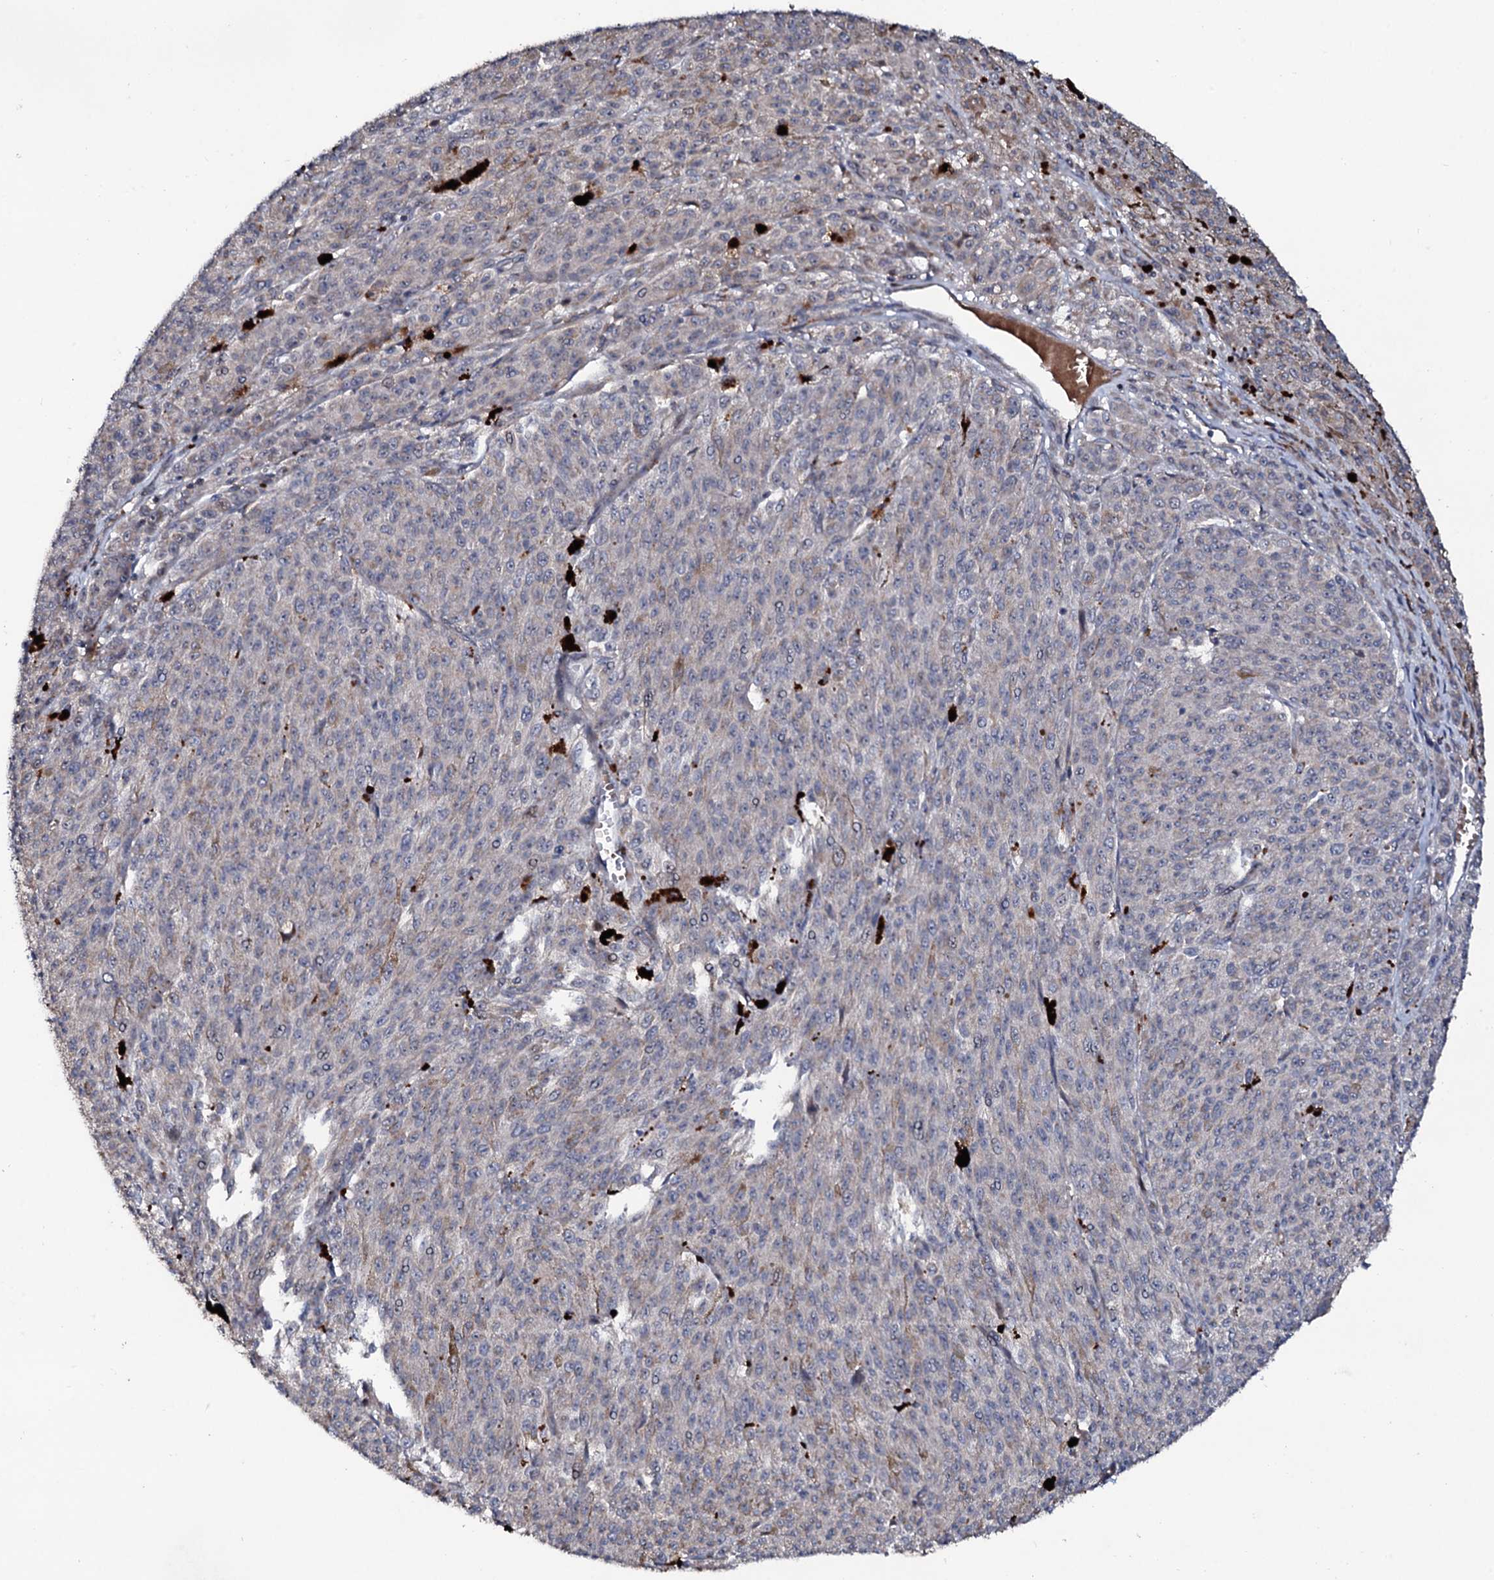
{"staining": {"intensity": "negative", "quantity": "none", "location": "none"}, "tissue": "melanoma", "cell_type": "Tumor cells", "image_type": "cancer", "snomed": [{"axis": "morphology", "description": "Malignant melanoma, NOS"}, {"axis": "topography", "description": "Skin"}], "caption": "High power microscopy image of an IHC image of malignant melanoma, revealing no significant positivity in tumor cells.", "gene": "COG6", "patient": {"sex": "female", "age": 52}}